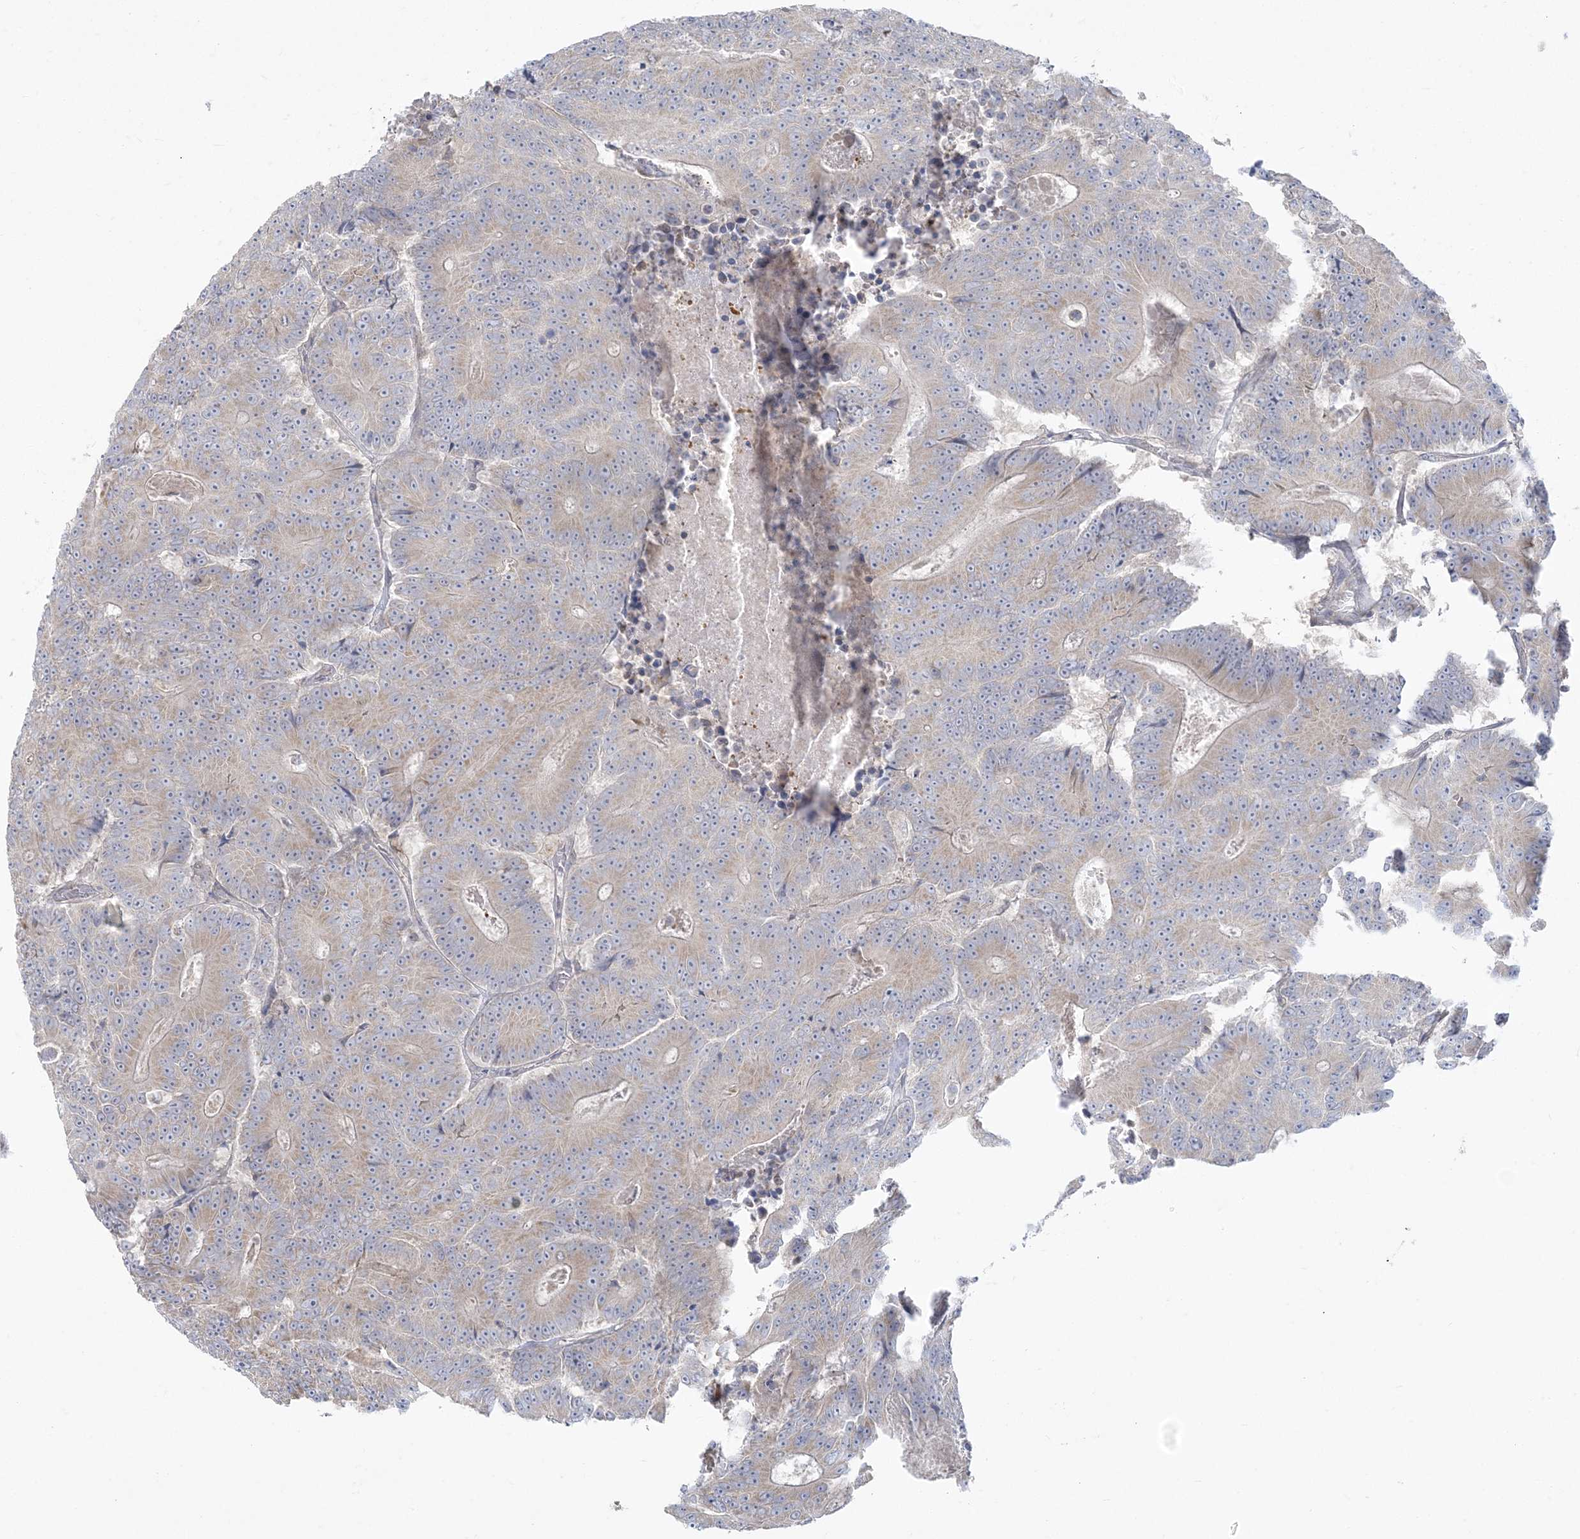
{"staining": {"intensity": "weak", "quantity": "25%-75%", "location": "cytoplasmic/membranous"}, "tissue": "colorectal cancer", "cell_type": "Tumor cells", "image_type": "cancer", "snomed": [{"axis": "morphology", "description": "Adenocarcinoma, NOS"}, {"axis": "topography", "description": "Colon"}], "caption": "Immunohistochemical staining of human colorectal adenocarcinoma reveals low levels of weak cytoplasmic/membranous protein positivity in approximately 25%-75% of tumor cells.", "gene": "ZC3H6", "patient": {"sex": "male", "age": 83}}